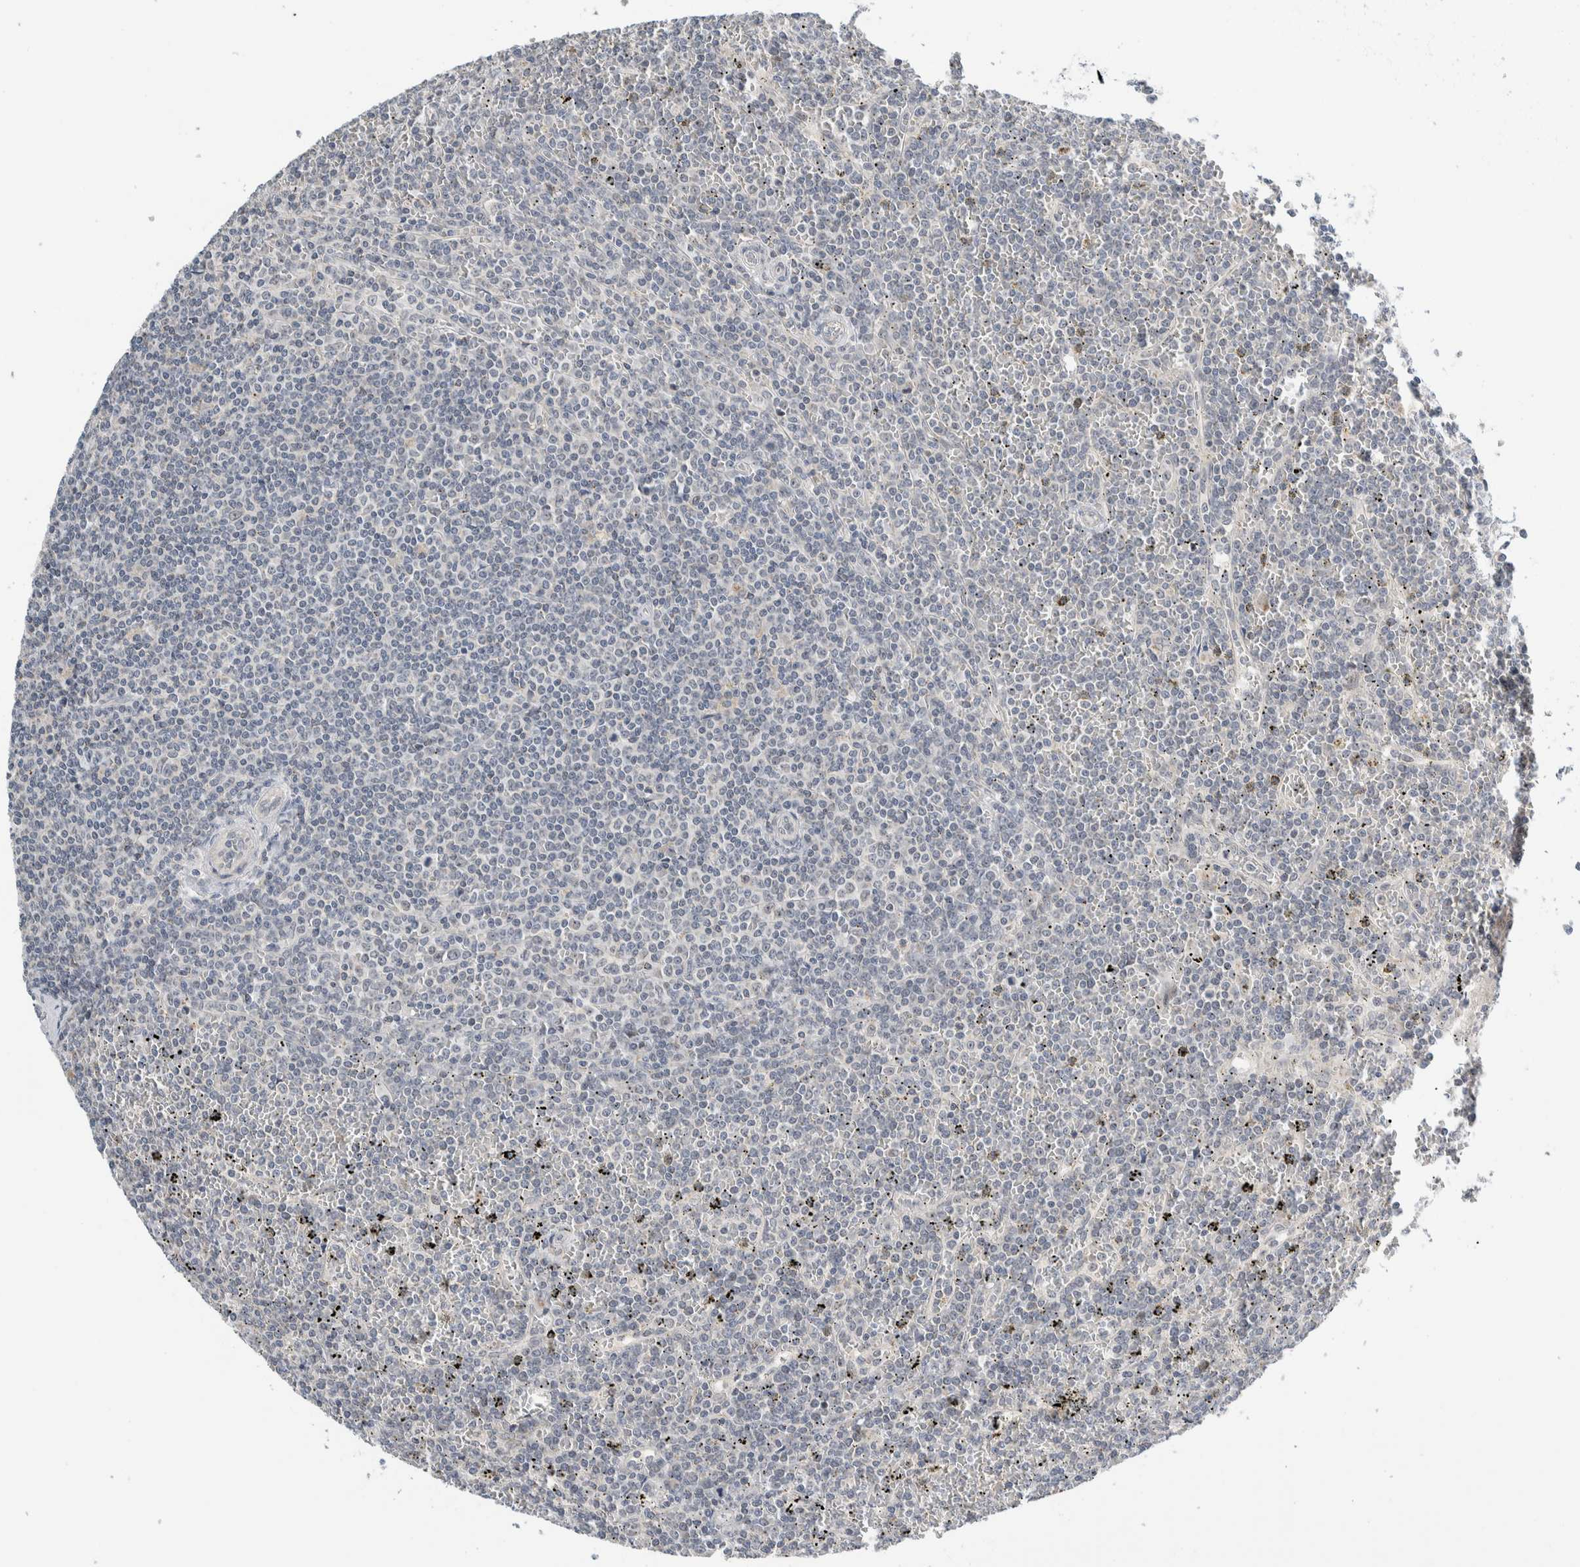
{"staining": {"intensity": "negative", "quantity": "none", "location": "none"}, "tissue": "lymphoma", "cell_type": "Tumor cells", "image_type": "cancer", "snomed": [{"axis": "morphology", "description": "Malignant lymphoma, non-Hodgkin's type, Low grade"}, {"axis": "topography", "description": "Spleen"}], "caption": "A micrograph of low-grade malignant lymphoma, non-Hodgkin's type stained for a protein demonstrates no brown staining in tumor cells.", "gene": "SHPK", "patient": {"sex": "female", "age": 19}}